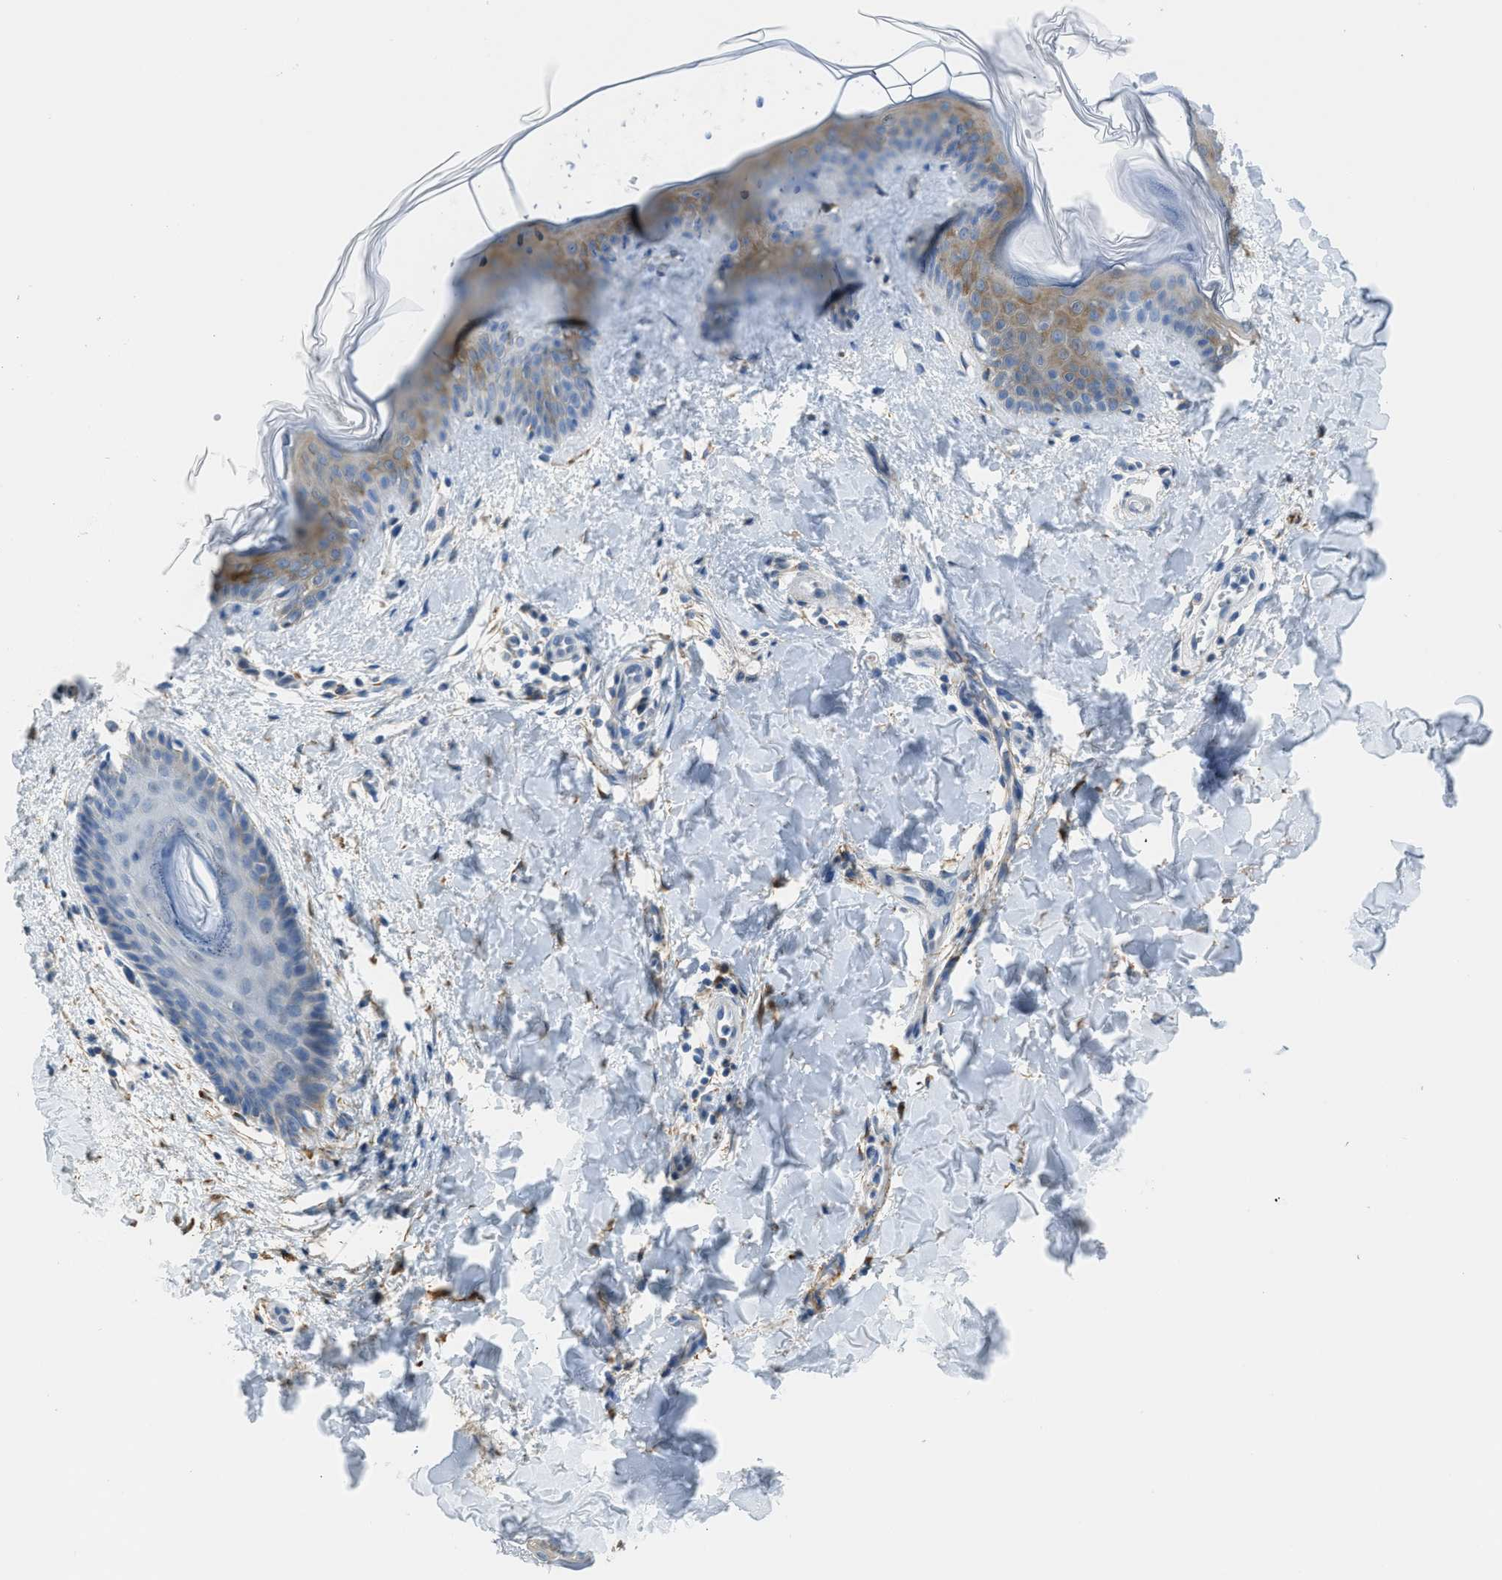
{"staining": {"intensity": "moderate", "quantity": ">75%", "location": "cytoplasmic/membranous"}, "tissue": "skin", "cell_type": "Fibroblasts", "image_type": "normal", "snomed": [{"axis": "morphology", "description": "Normal tissue, NOS"}, {"axis": "topography", "description": "Skin"}], "caption": "A high-resolution micrograph shows immunohistochemistry (IHC) staining of unremarkable skin, which demonstrates moderate cytoplasmic/membranous positivity in about >75% of fibroblasts. (DAB (3,3'-diaminobenzidine) IHC, brown staining for protein, blue staining for nuclei).", "gene": "ZSWIM5", "patient": {"sex": "female", "age": 17}}